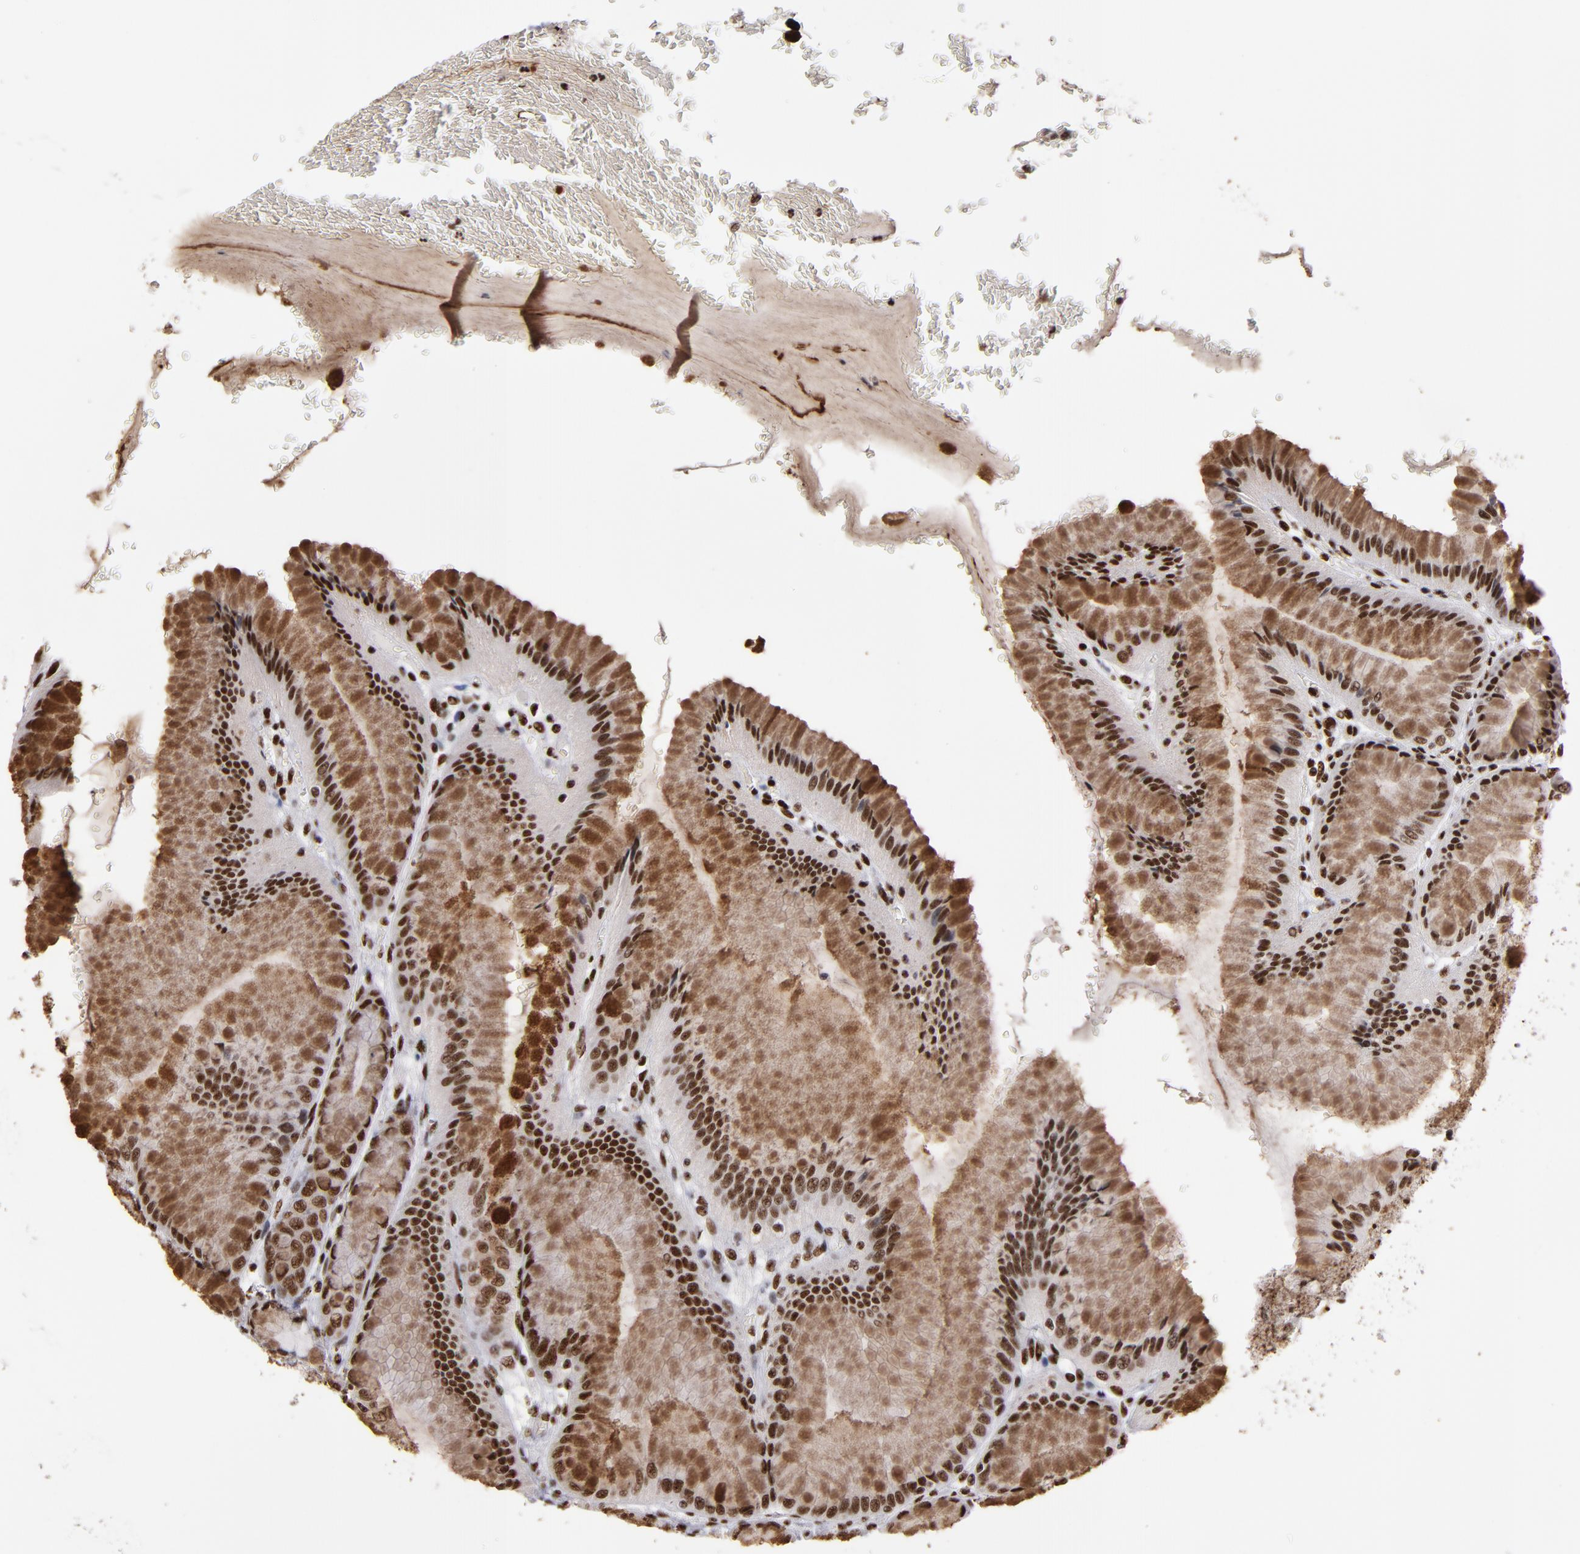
{"staining": {"intensity": "strong", "quantity": ">75%", "location": "cytoplasmic/membranous,nuclear"}, "tissue": "stomach", "cell_type": "Glandular cells", "image_type": "normal", "snomed": [{"axis": "morphology", "description": "Normal tissue, NOS"}, {"axis": "morphology", "description": "Adenocarcinoma, NOS"}, {"axis": "topography", "description": "Stomach"}, {"axis": "topography", "description": "Stomach, lower"}], "caption": "DAB (3,3'-diaminobenzidine) immunohistochemical staining of normal human stomach reveals strong cytoplasmic/membranous,nuclear protein staining in about >75% of glandular cells. Using DAB (brown) and hematoxylin (blue) stains, captured at high magnification using brightfield microscopy.", "gene": "MRE11", "patient": {"sex": "female", "age": 65}}